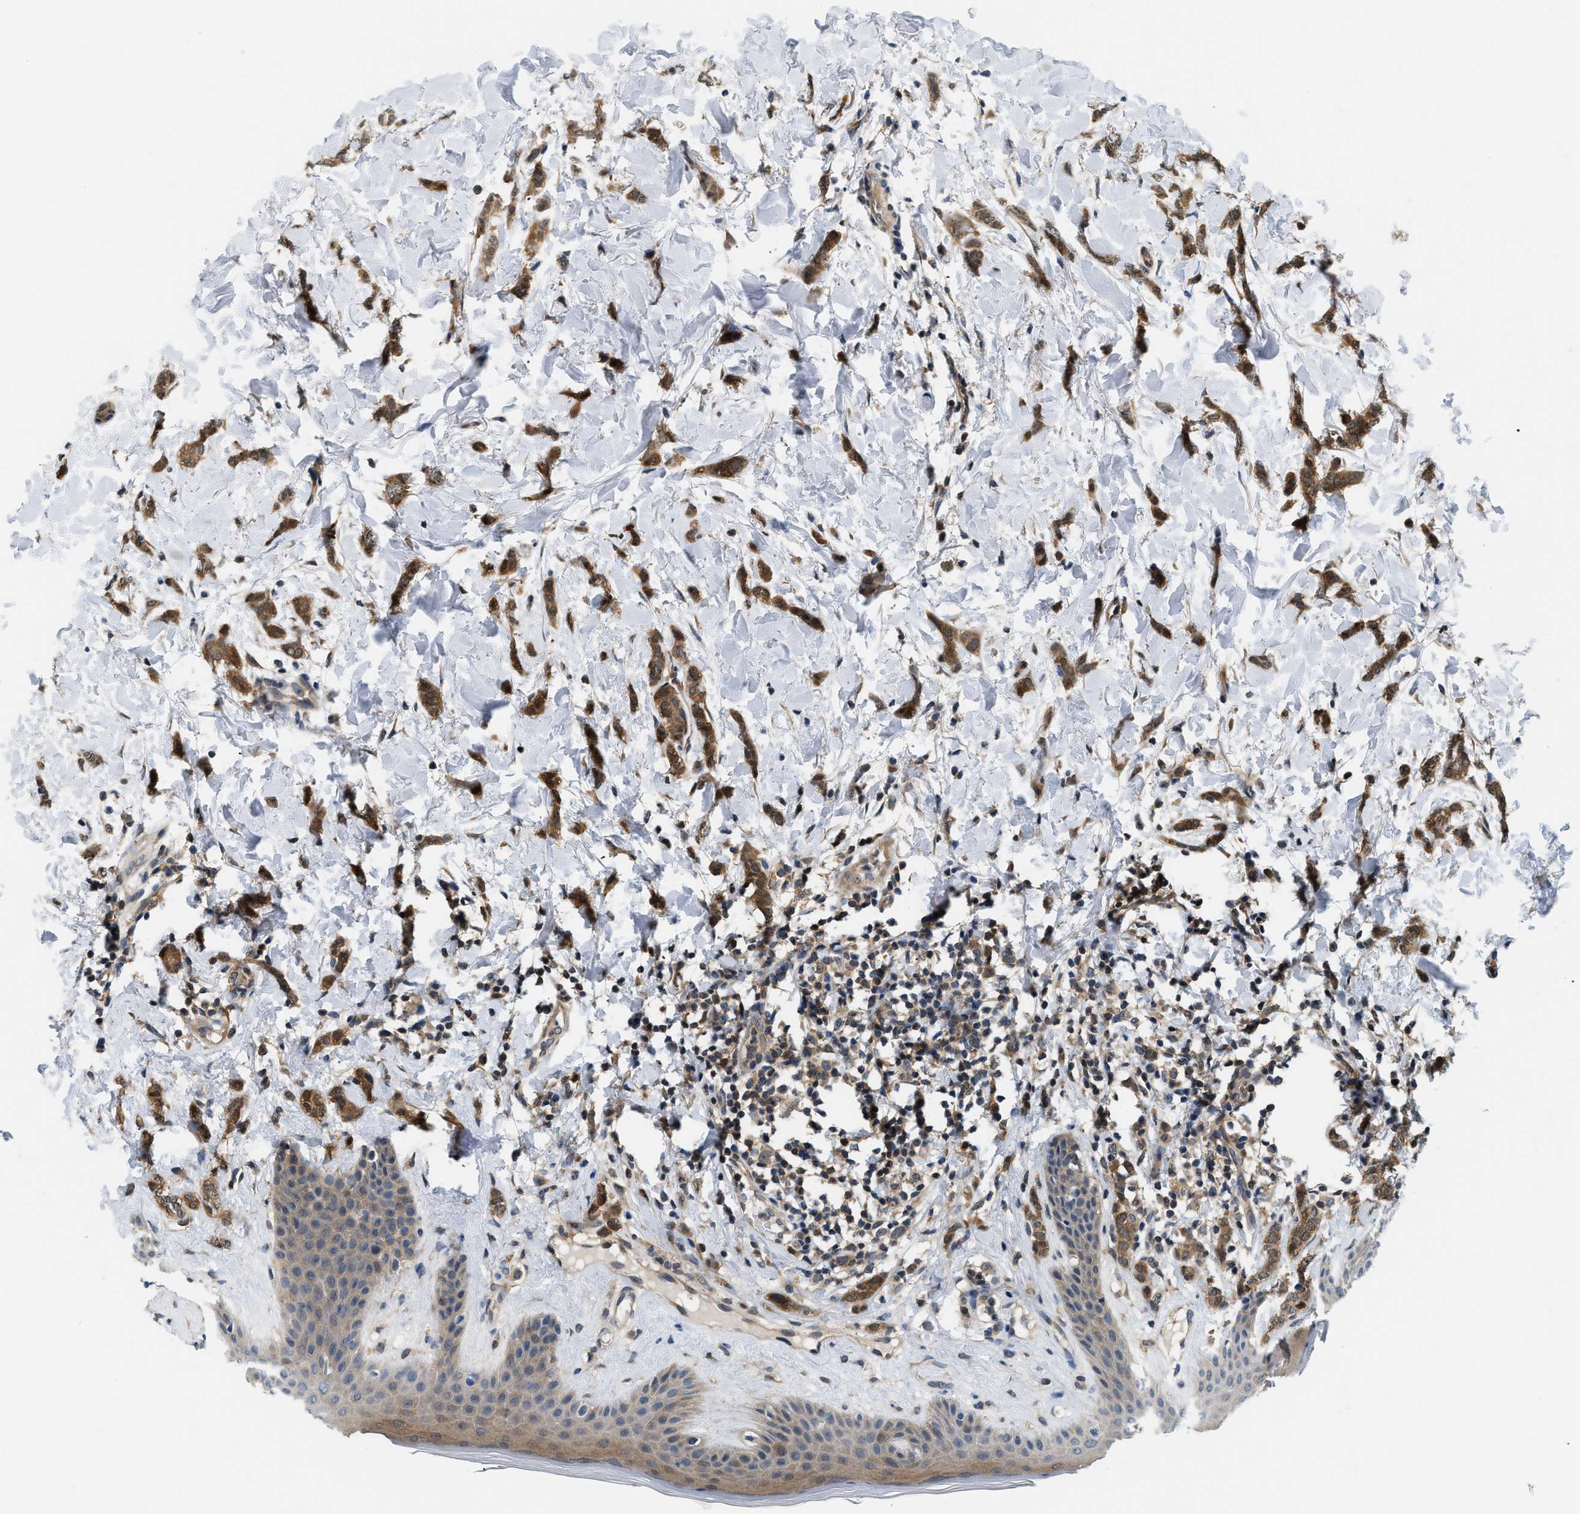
{"staining": {"intensity": "moderate", "quantity": ">75%", "location": "cytoplasmic/membranous"}, "tissue": "breast cancer", "cell_type": "Tumor cells", "image_type": "cancer", "snomed": [{"axis": "morphology", "description": "Lobular carcinoma"}, {"axis": "topography", "description": "Skin"}, {"axis": "topography", "description": "Breast"}], "caption": "The micrograph displays staining of breast cancer, revealing moderate cytoplasmic/membranous protein expression (brown color) within tumor cells.", "gene": "EIF4EBP2", "patient": {"sex": "female", "age": 46}}